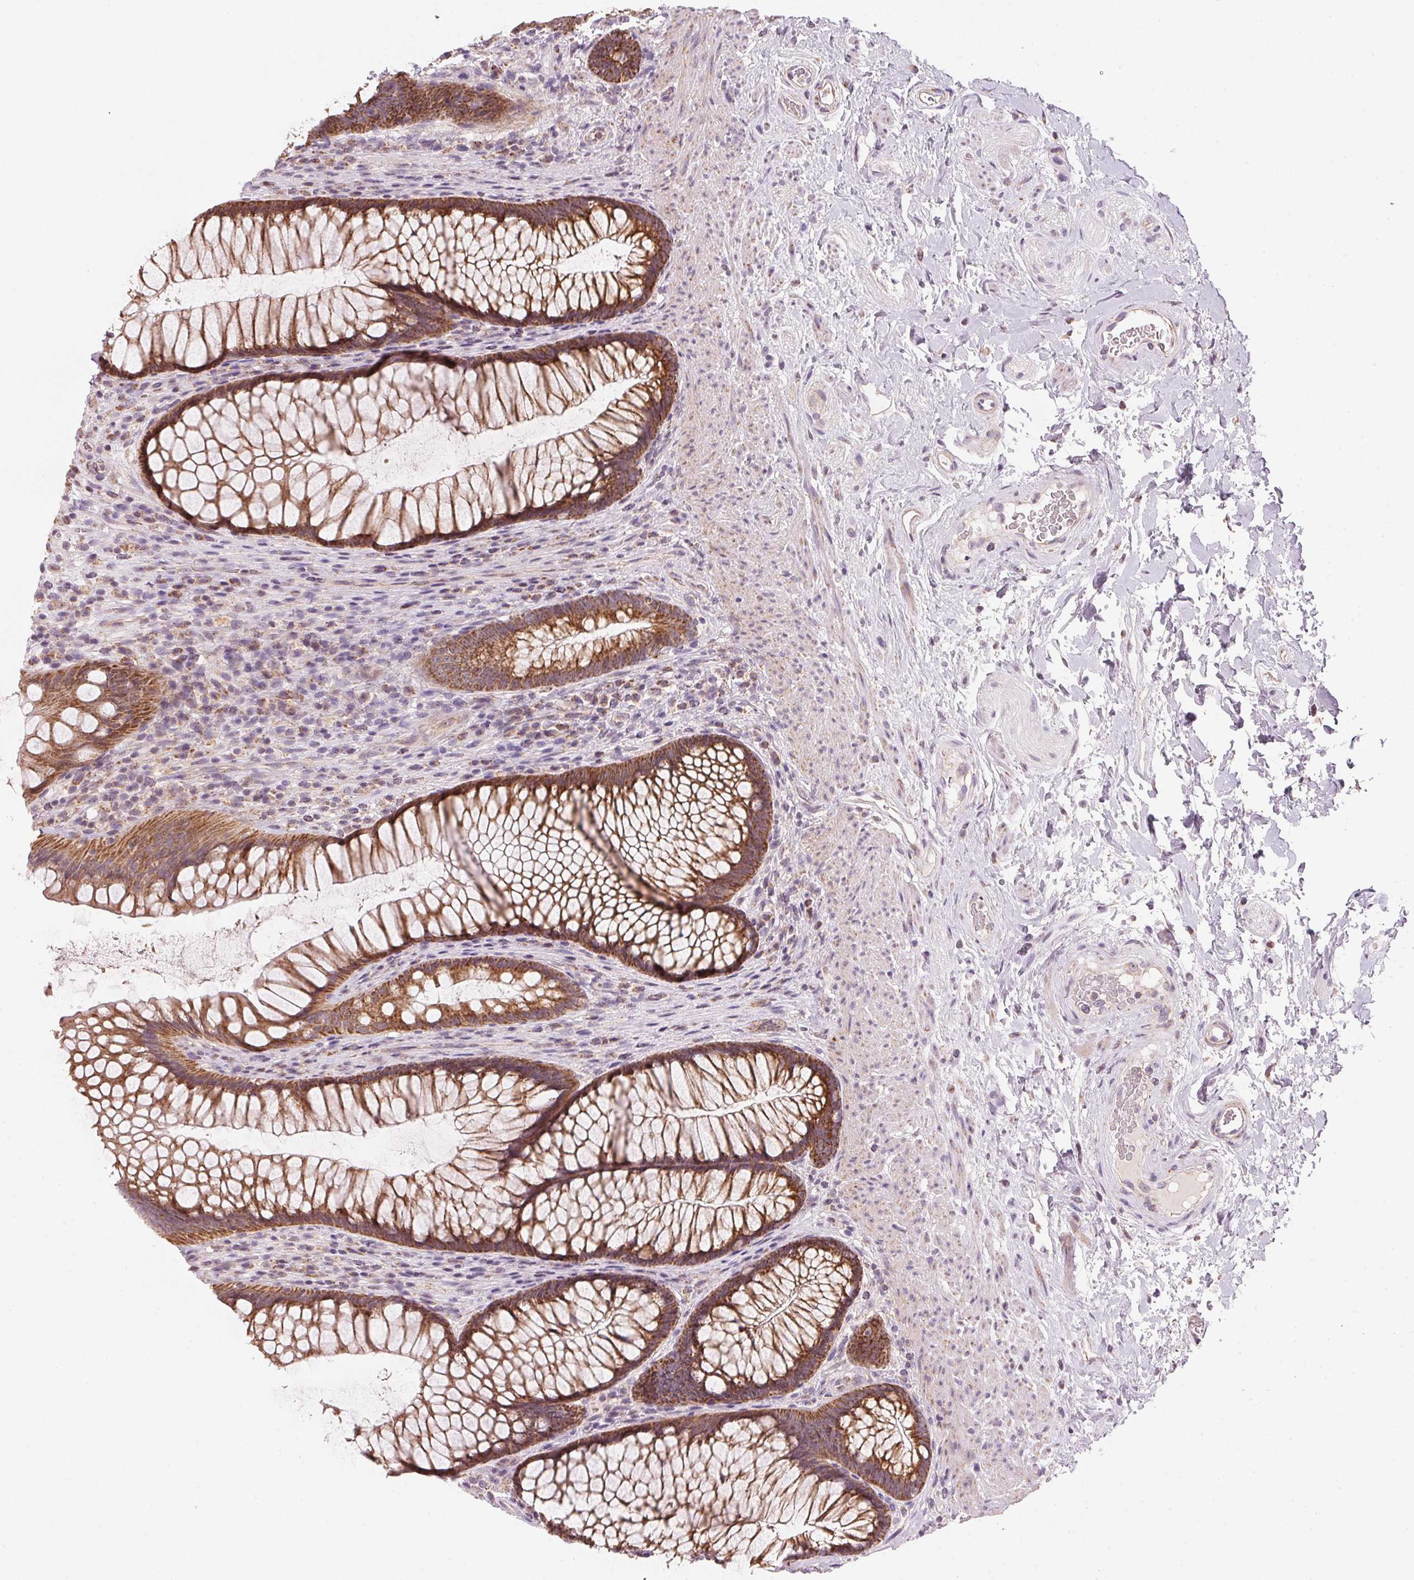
{"staining": {"intensity": "strong", "quantity": ">75%", "location": "cytoplasmic/membranous"}, "tissue": "rectum", "cell_type": "Glandular cells", "image_type": "normal", "snomed": [{"axis": "morphology", "description": "Normal tissue, NOS"}, {"axis": "topography", "description": "Smooth muscle"}, {"axis": "topography", "description": "Rectum"}], "caption": "A high-resolution photomicrograph shows IHC staining of benign rectum, which displays strong cytoplasmic/membranous expression in approximately >75% of glandular cells. (DAB IHC with brightfield microscopy, high magnification).", "gene": "COQ7", "patient": {"sex": "male", "age": 53}}